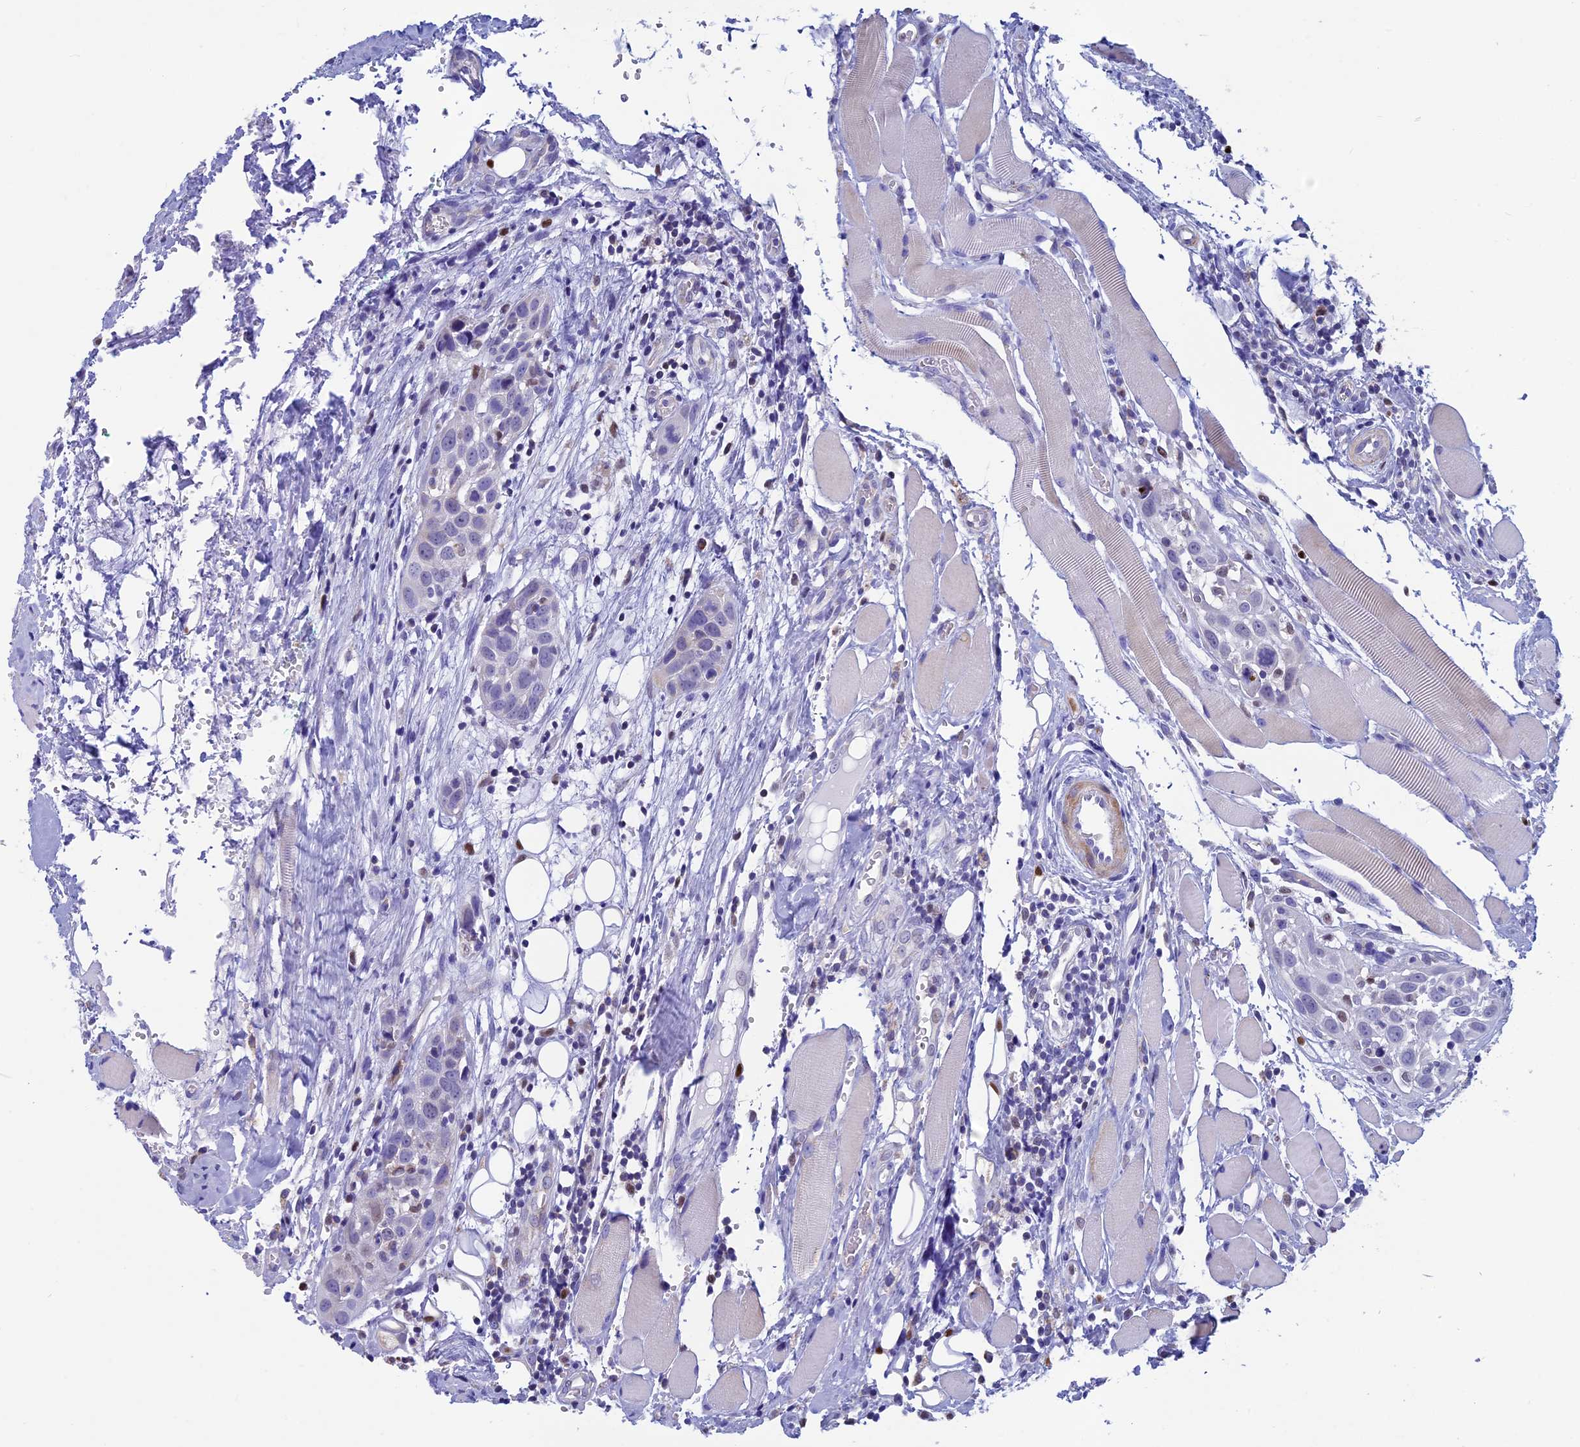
{"staining": {"intensity": "negative", "quantity": "none", "location": "none"}, "tissue": "head and neck cancer", "cell_type": "Tumor cells", "image_type": "cancer", "snomed": [{"axis": "morphology", "description": "Squamous cell carcinoma, NOS"}, {"axis": "topography", "description": "Oral tissue"}, {"axis": "topography", "description": "Head-Neck"}], "caption": "DAB (3,3'-diaminobenzidine) immunohistochemical staining of human head and neck cancer (squamous cell carcinoma) shows no significant positivity in tumor cells.", "gene": "ACSS1", "patient": {"sex": "female", "age": 50}}